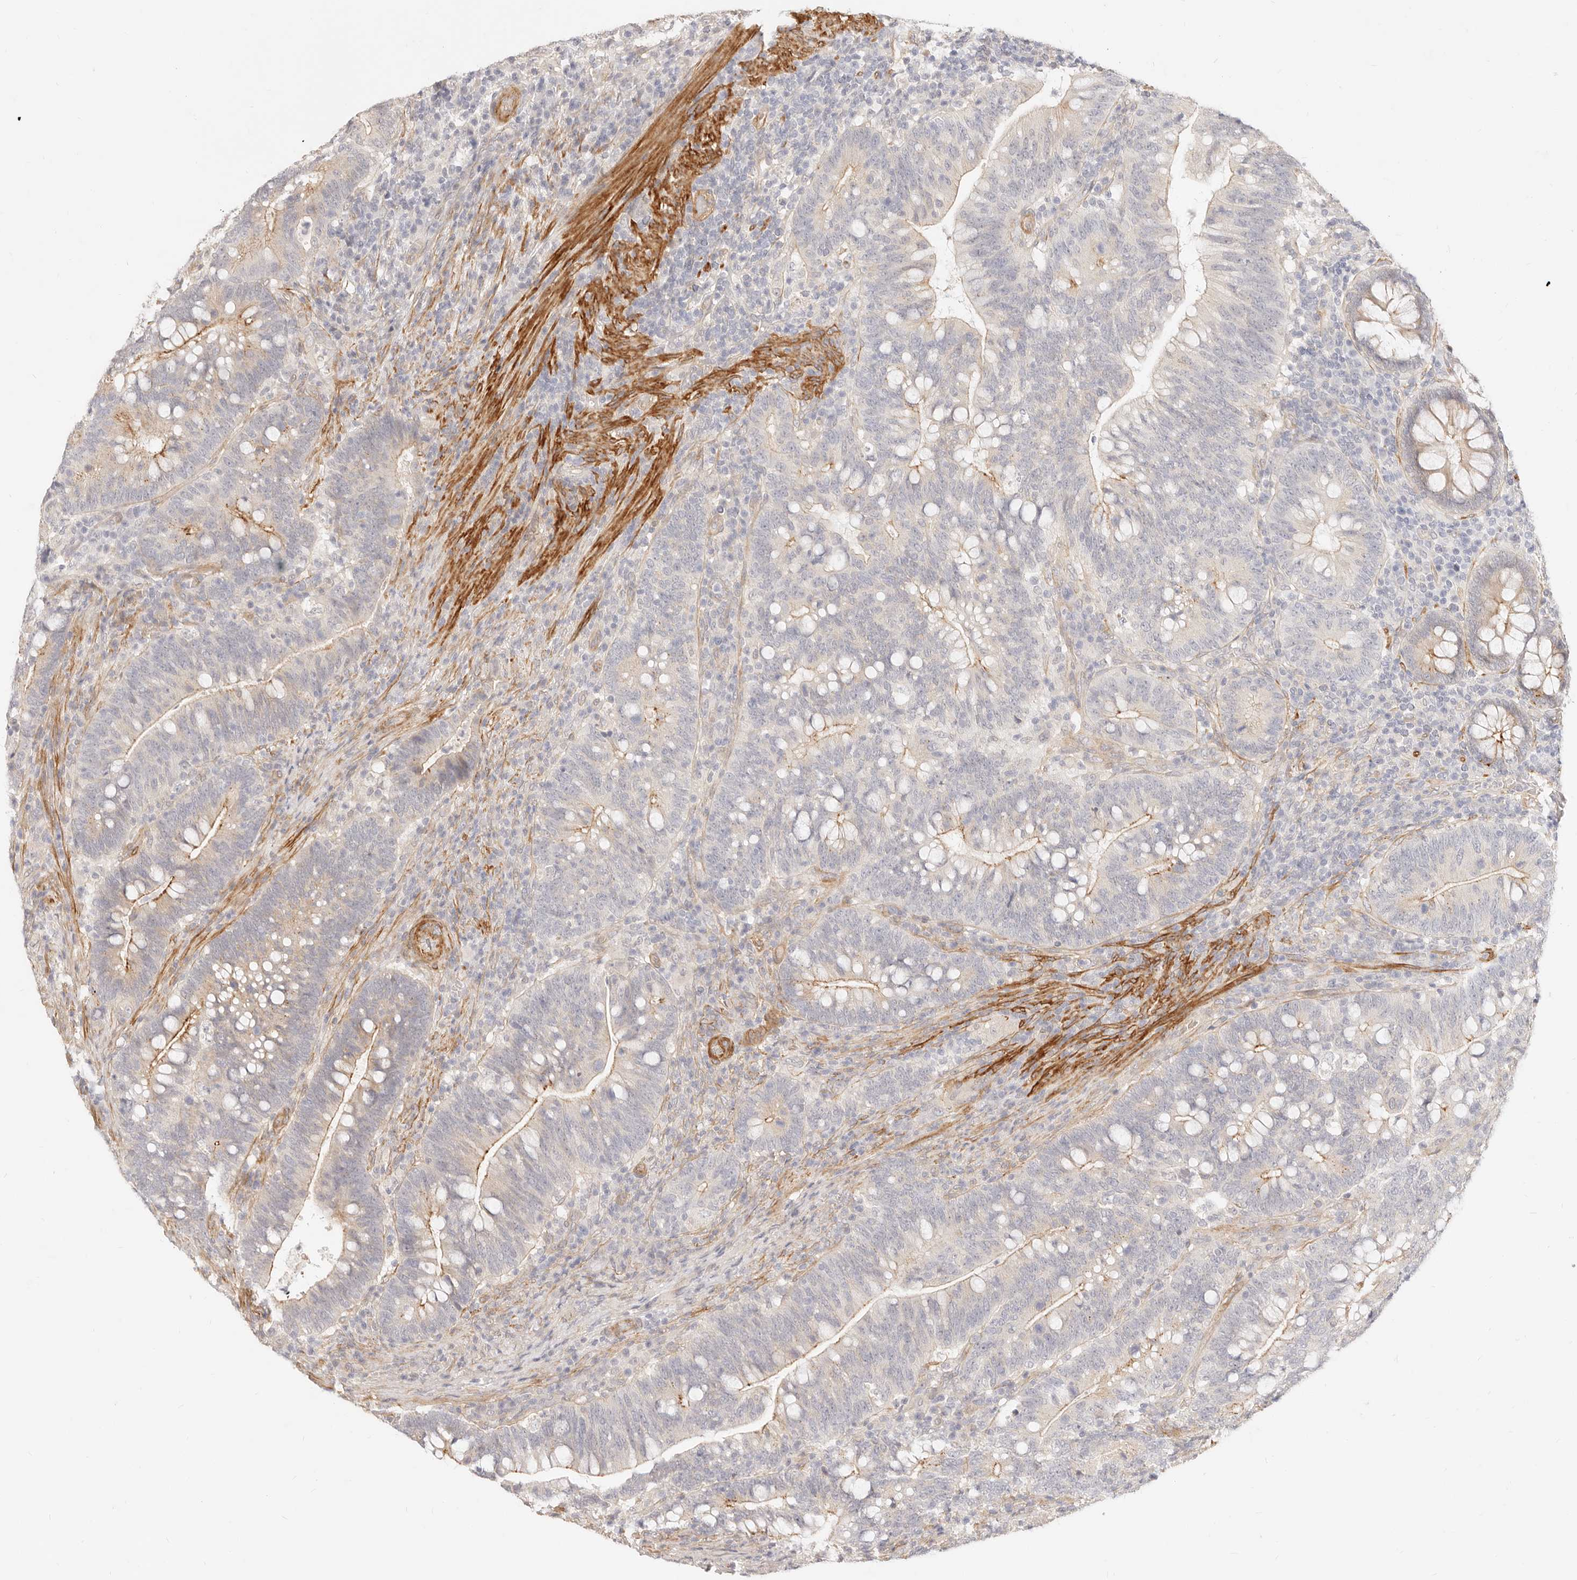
{"staining": {"intensity": "moderate", "quantity": "<25%", "location": "cytoplasmic/membranous"}, "tissue": "colorectal cancer", "cell_type": "Tumor cells", "image_type": "cancer", "snomed": [{"axis": "morphology", "description": "Adenocarcinoma, NOS"}, {"axis": "topography", "description": "Colon"}], "caption": "An immunohistochemistry (IHC) image of tumor tissue is shown. Protein staining in brown labels moderate cytoplasmic/membranous positivity in adenocarcinoma (colorectal) within tumor cells.", "gene": "UBXN10", "patient": {"sex": "female", "age": 66}}